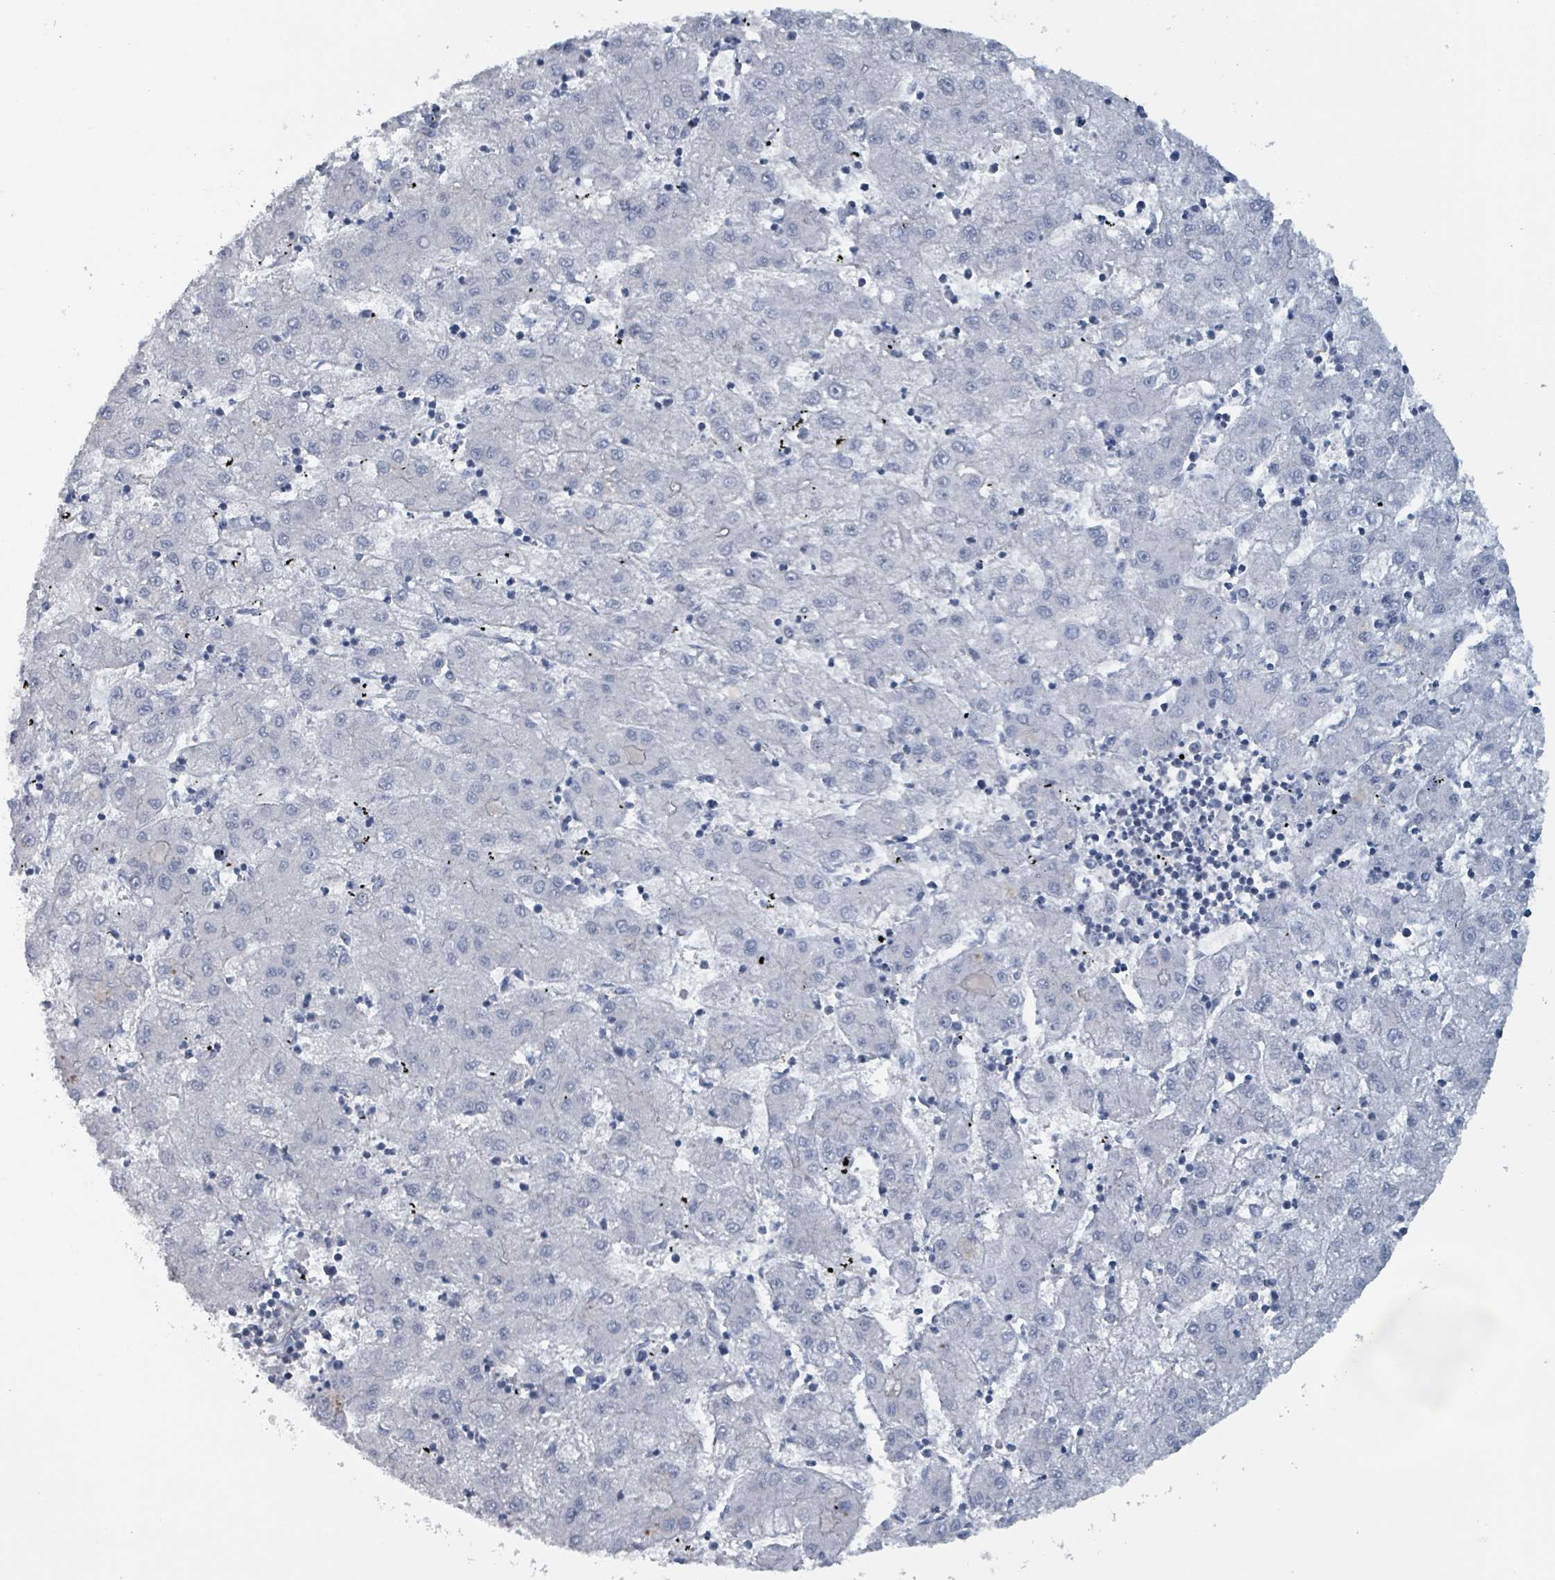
{"staining": {"intensity": "negative", "quantity": "none", "location": "none"}, "tissue": "liver cancer", "cell_type": "Tumor cells", "image_type": "cancer", "snomed": [{"axis": "morphology", "description": "Carcinoma, Hepatocellular, NOS"}, {"axis": "topography", "description": "Liver"}], "caption": "Histopathology image shows no significant protein expression in tumor cells of liver cancer (hepatocellular carcinoma).", "gene": "BIVM", "patient": {"sex": "male", "age": 72}}